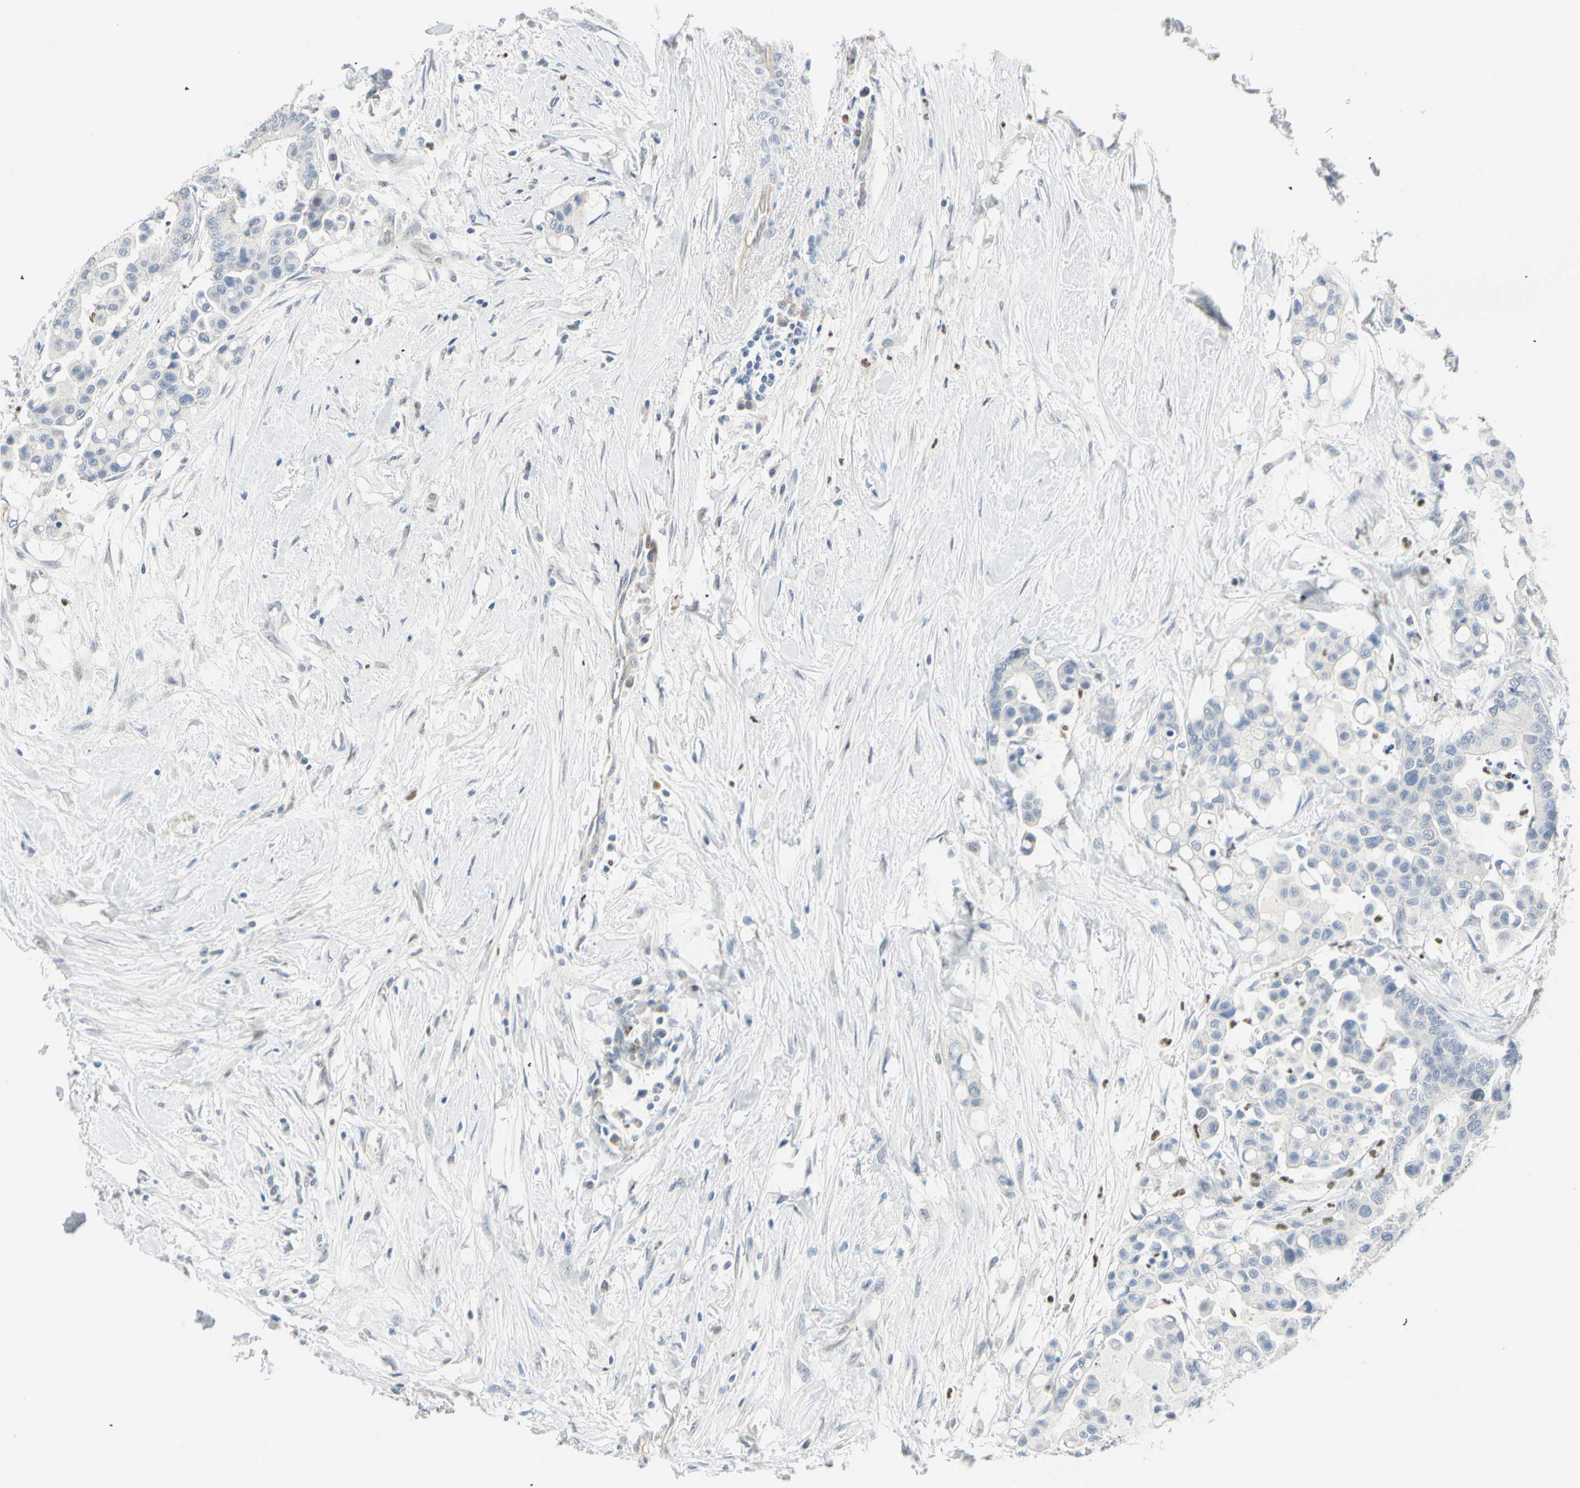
{"staining": {"intensity": "negative", "quantity": "none", "location": "none"}, "tissue": "colorectal cancer", "cell_type": "Tumor cells", "image_type": "cancer", "snomed": [{"axis": "morphology", "description": "Normal tissue, NOS"}, {"axis": "morphology", "description": "Adenocarcinoma, NOS"}, {"axis": "topography", "description": "Colon"}], "caption": "High magnification brightfield microscopy of colorectal cancer (adenocarcinoma) stained with DAB (3,3'-diaminobenzidine) (brown) and counterstained with hematoxylin (blue): tumor cells show no significant positivity.", "gene": "MLLT10", "patient": {"sex": "male", "age": 82}}